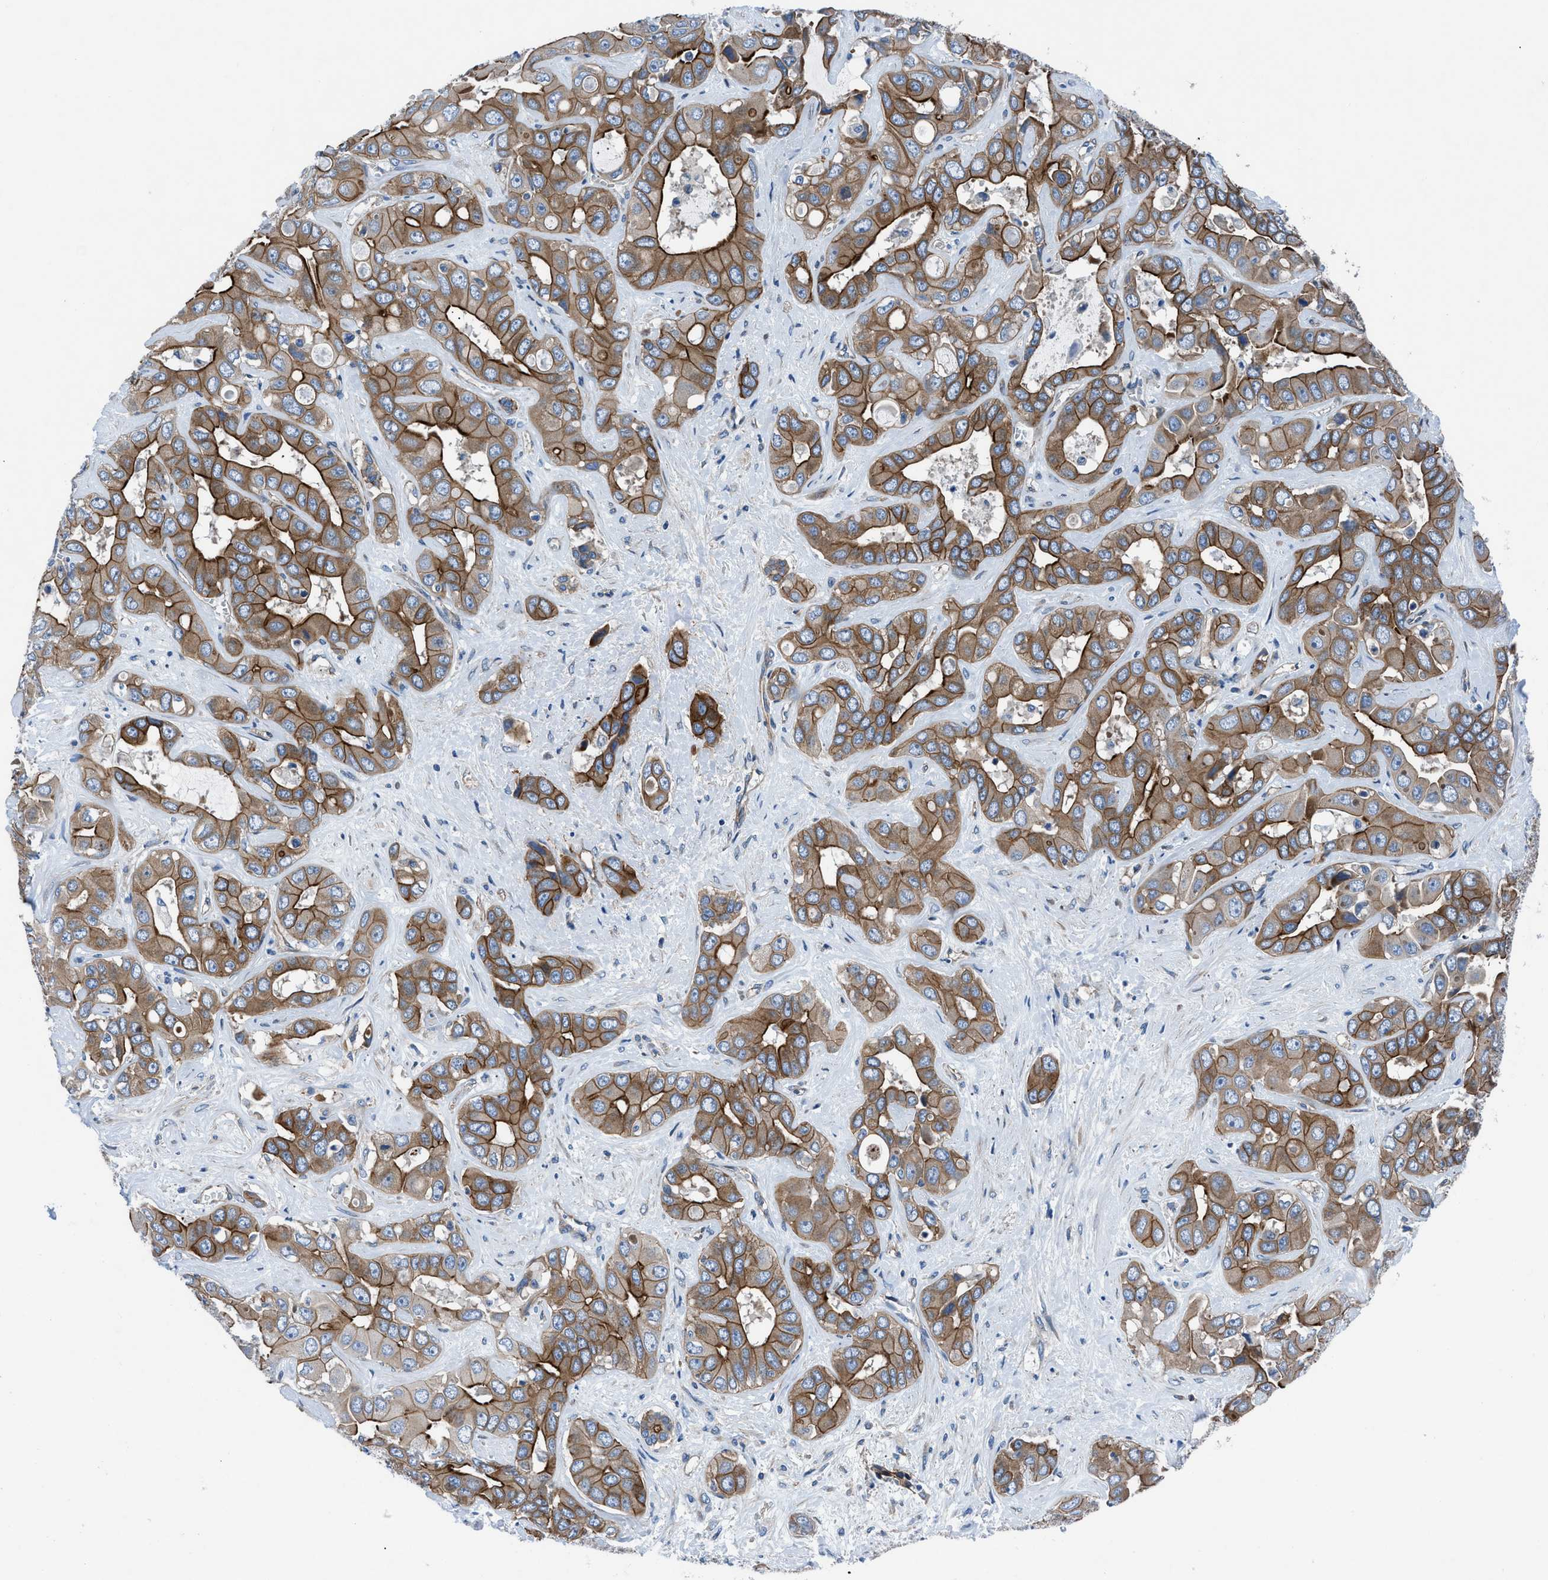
{"staining": {"intensity": "strong", "quantity": ">75%", "location": "cytoplasmic/membranous"}, "tissue": "liver cancer", "cell_type": "Tumor cells", "image_type": "cancer", "snomed": [{"axis": "morphology", "description": "Cholangiocarcinoma"}, {"axis": "topography", "description": "Liver"}], "caption": "Approximately >75% of tumor cells in human liver cholangiocarcinoma exhibit strong cytoplasmic/membranous protein positivity as visualized by brown immunohistochemical staining.", "gene": "TRIP4", "patient": {"sex": "female", "age": 52}}